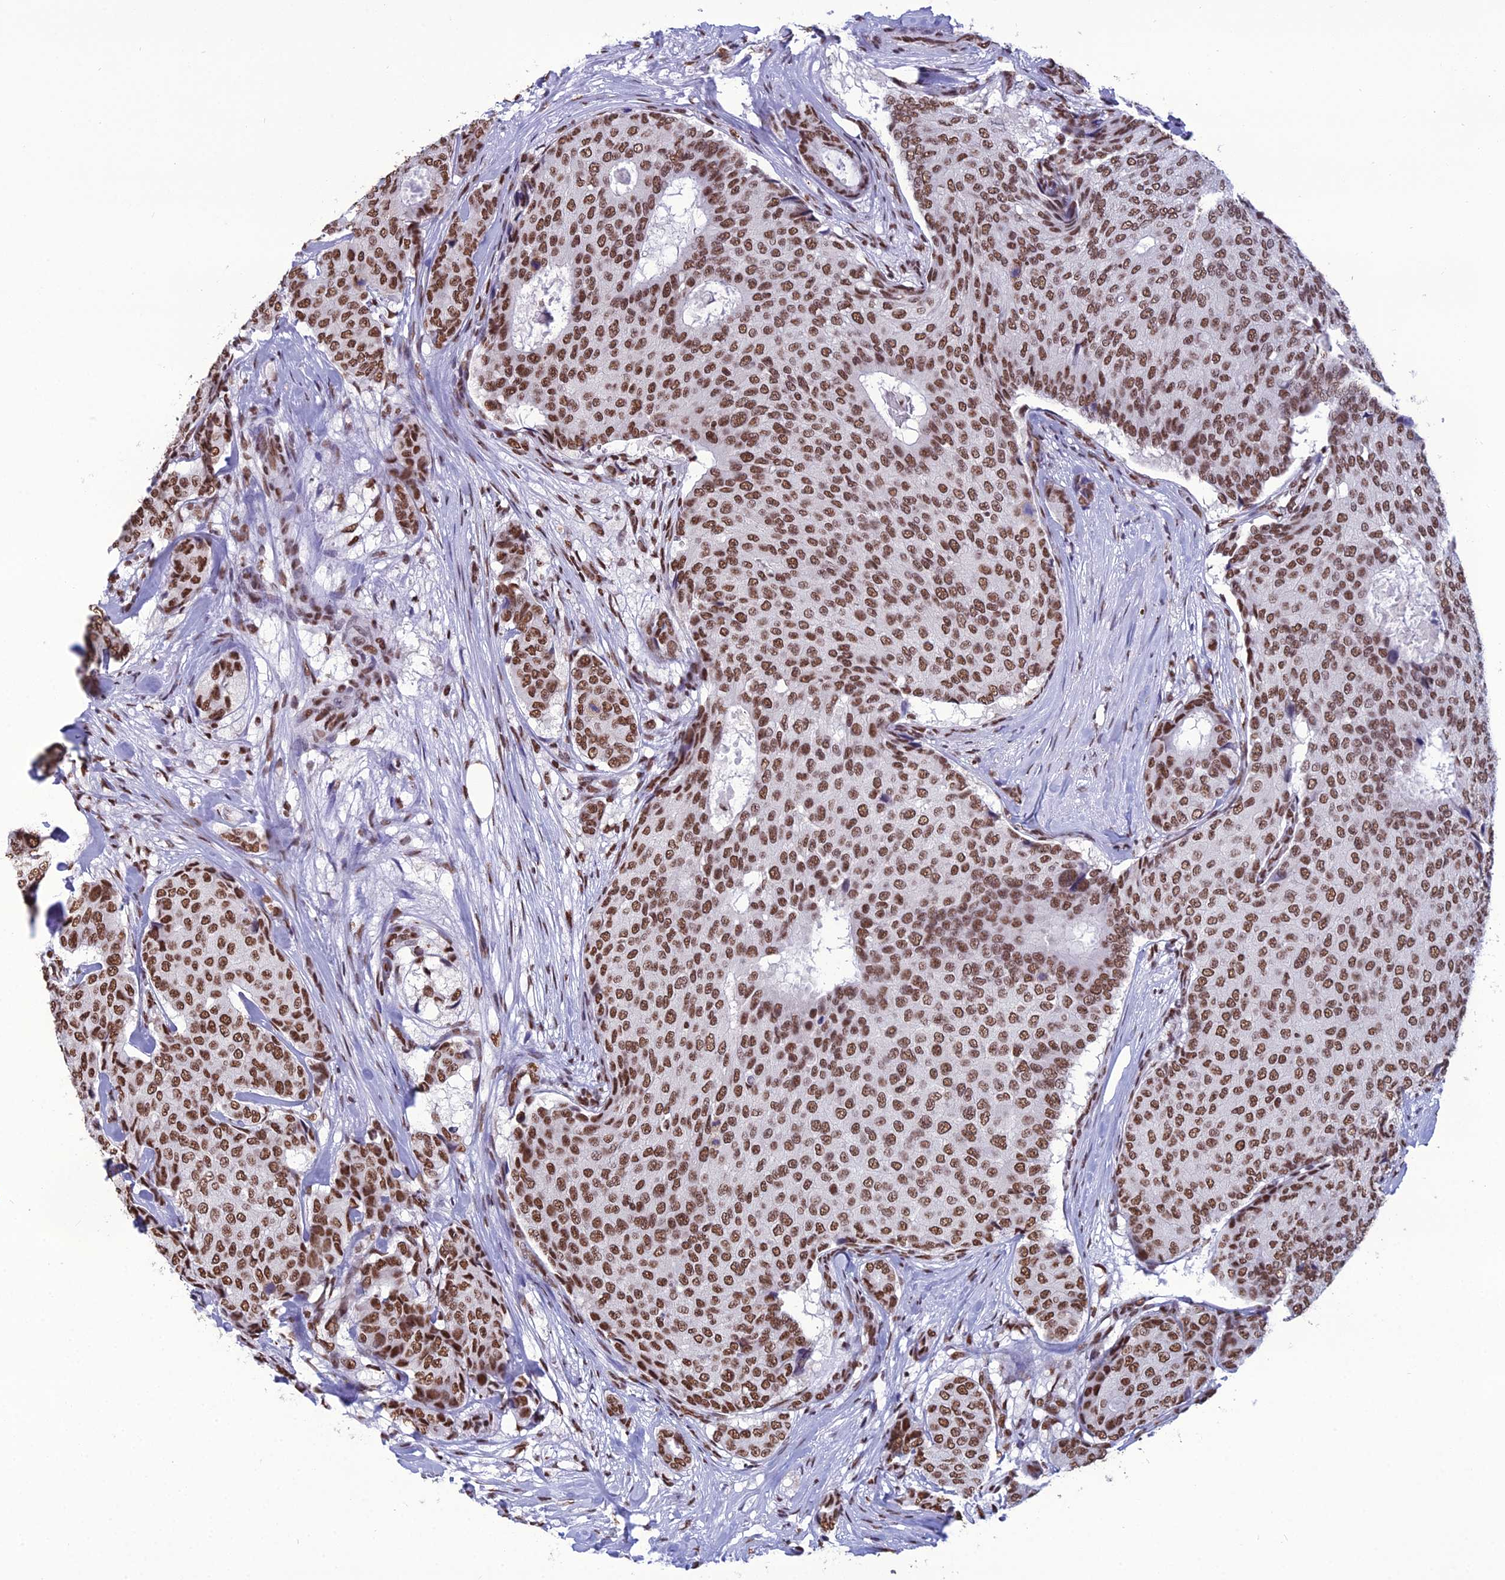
{"staining": {"intensity": "strong", "quantity": ">75%", "location": "nuclear"}, "tissue": "breast cancer", "cell_type": "Tumor cells", "image_type": "cancer", "snomed": [{"axis": "morphology", "description": "Duct carcinoma"}, {"axis": "topography", "description": "Breast"}], "caption": "The micrograph demonstrates staining of intraductal carcinoma (breast), revealing strong nuclear protein expression (brown color) within tumor cells.", "gene": "PRAMEF12", "patient": {"sex": "female", "age": 75}}